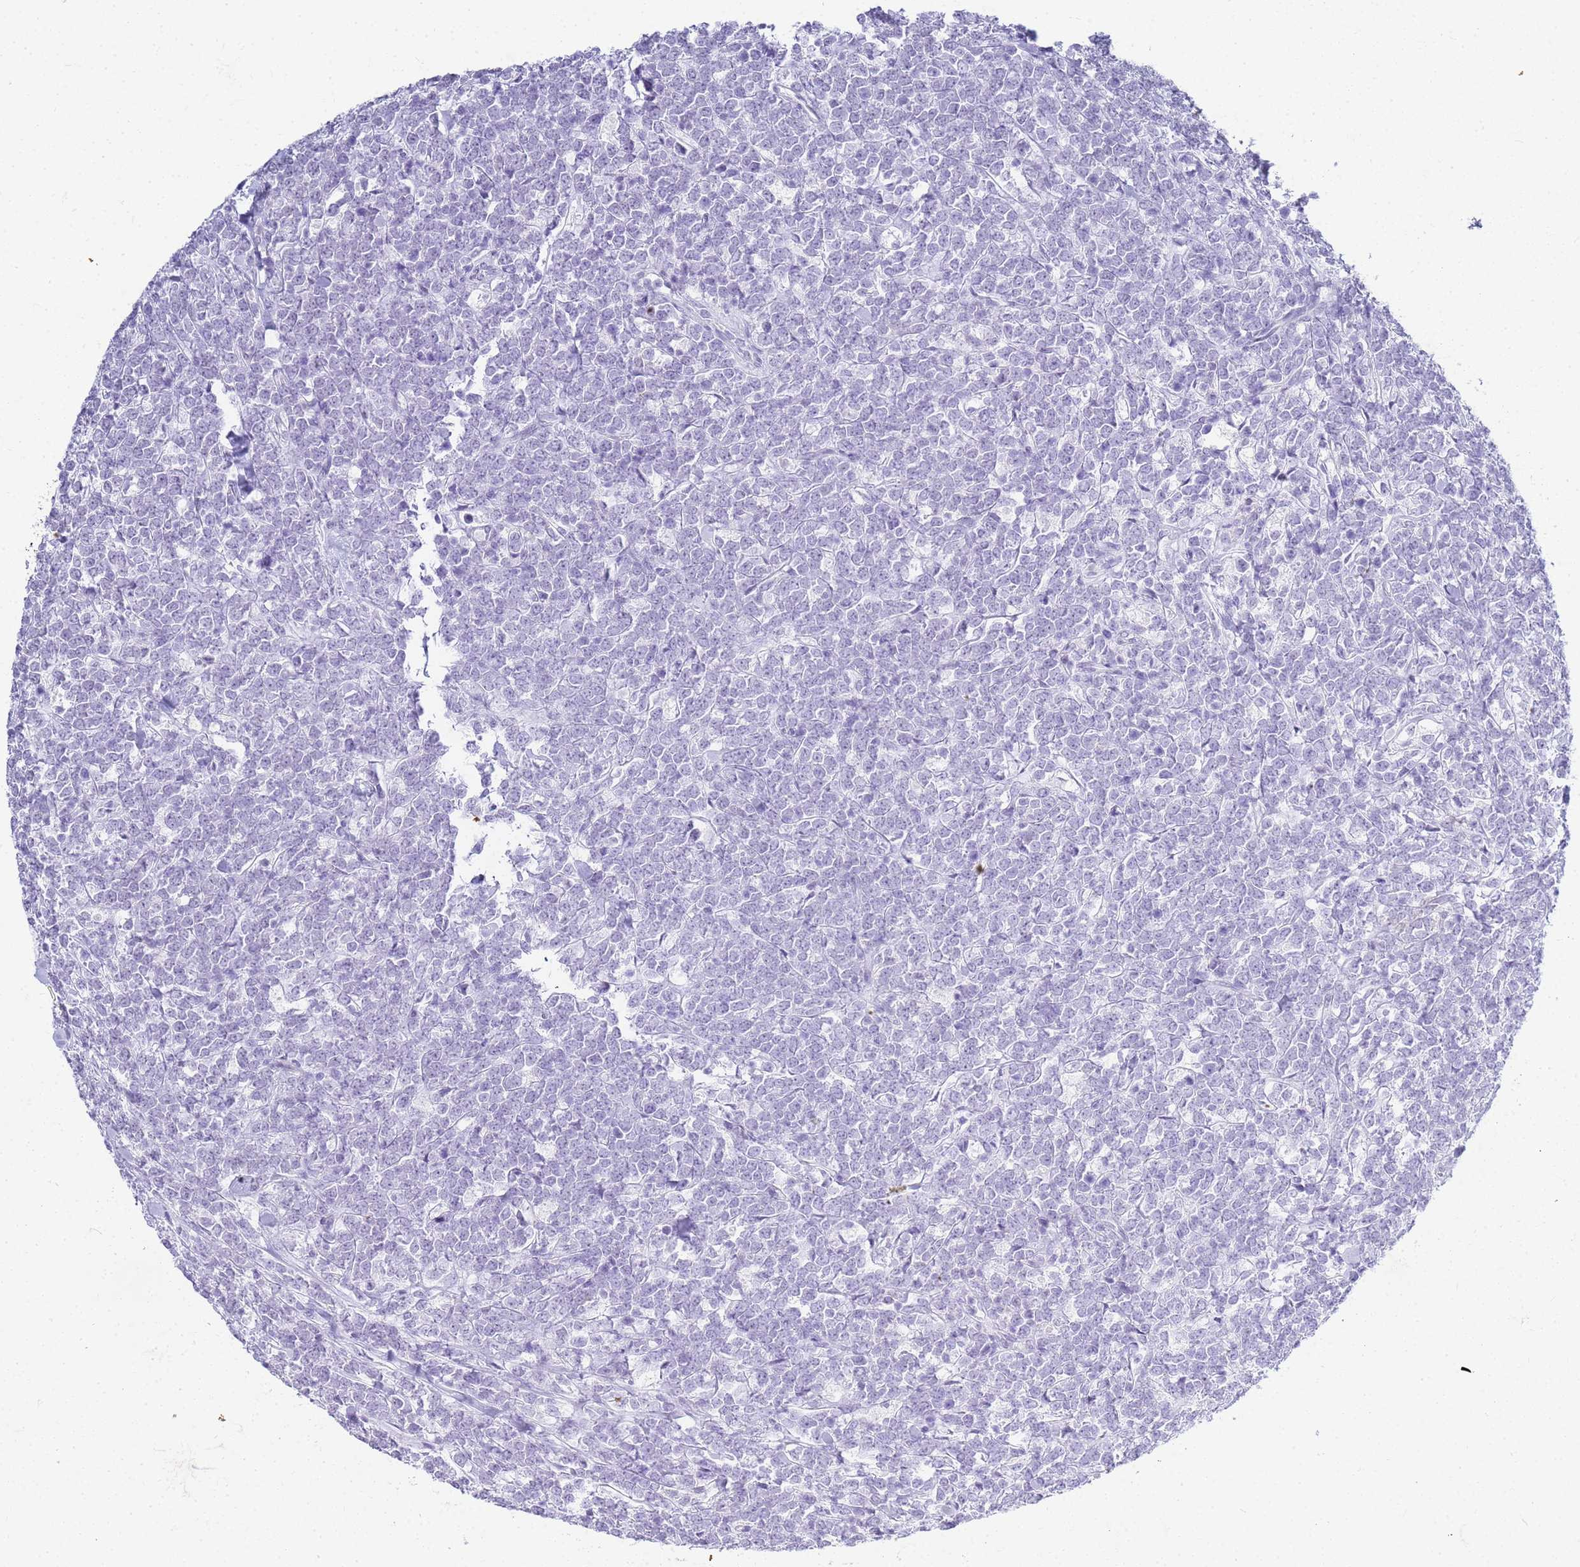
{"staining": {"intensity": "negative", "quantity": "none", "location": "none"}, "tissue": "lymphoma", "cell_type": "Tumor cells", "image_type": "cancer", "snomed": [{"axis": "morphology", "description": "Malignant lymphoma, non-Hodgkin's type, High grade"}, {"axis": "topography", "description": "Small intestine"}], "caption": "Tumor cells are negative for brown protein staining in lymphoma. (Stains: DAB immunohistochemistry with hematoxylin counter stain, Microscopy: brightfield microscopy at high magnification).", "gene": "SLC7A9", "patient": {"sex": "male", "age": 8}}